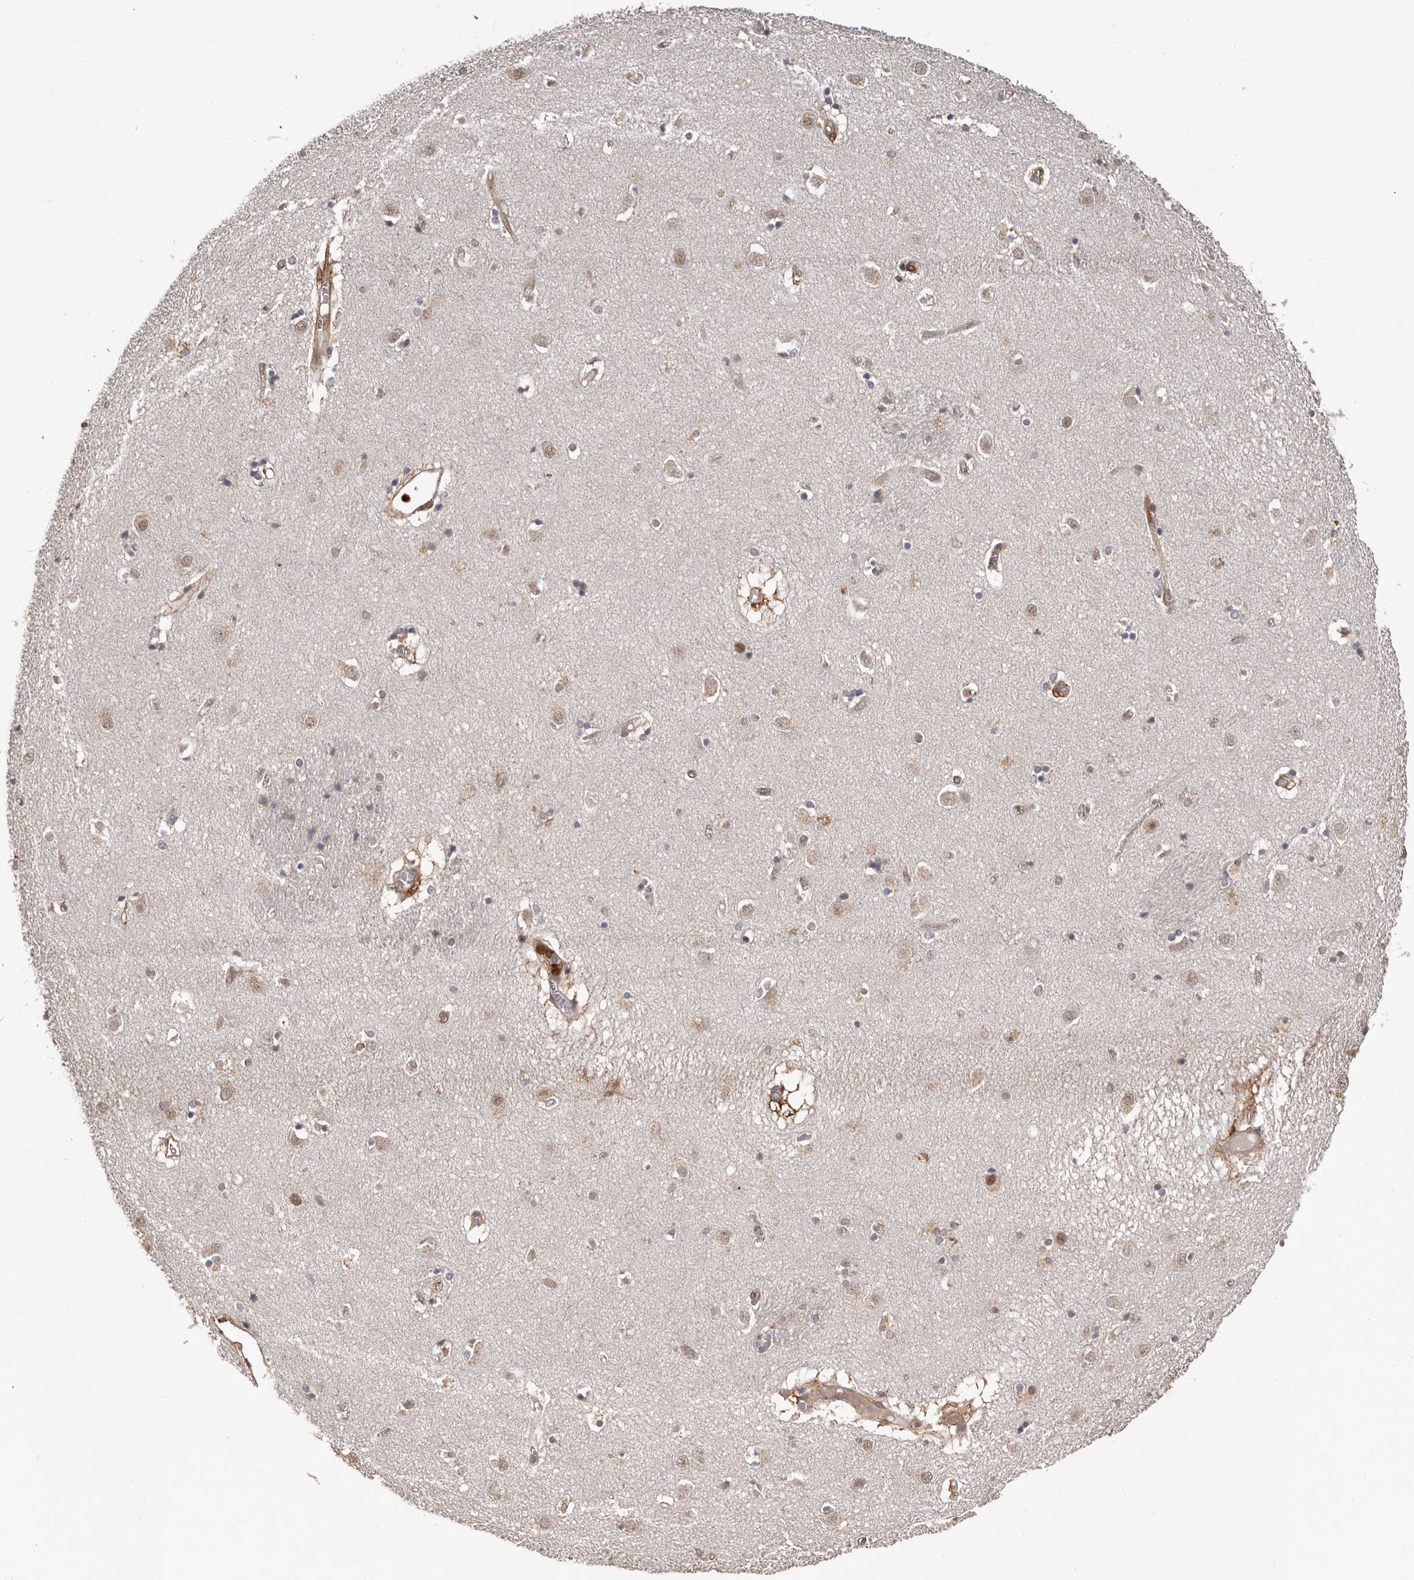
{"staining": {"intensity": "weak", "quantity": "<25%", "location": "cytoplasmic/membranous"}, "tissue": "caudate", "cell_type": "Glial cells", "image_type": "normal", "snomed": [{"axis": "morphology", "description": "Normal tissue, NOS"}, {"axis": "topography", "description": "Lateral ventricle wall"}], "caption": "High magnification brightfield microscopy of unremarkable caudate stained with DAB (3,3'-diaminobenzidine) (brown) and counterstained with hematoxylin (blue): glial cells show no significant expression. (Immunohistochemistry, brightfield microscopy, high magnification).", "gene": "PRR12", "patient": {"sex": "male", "age": 70}}